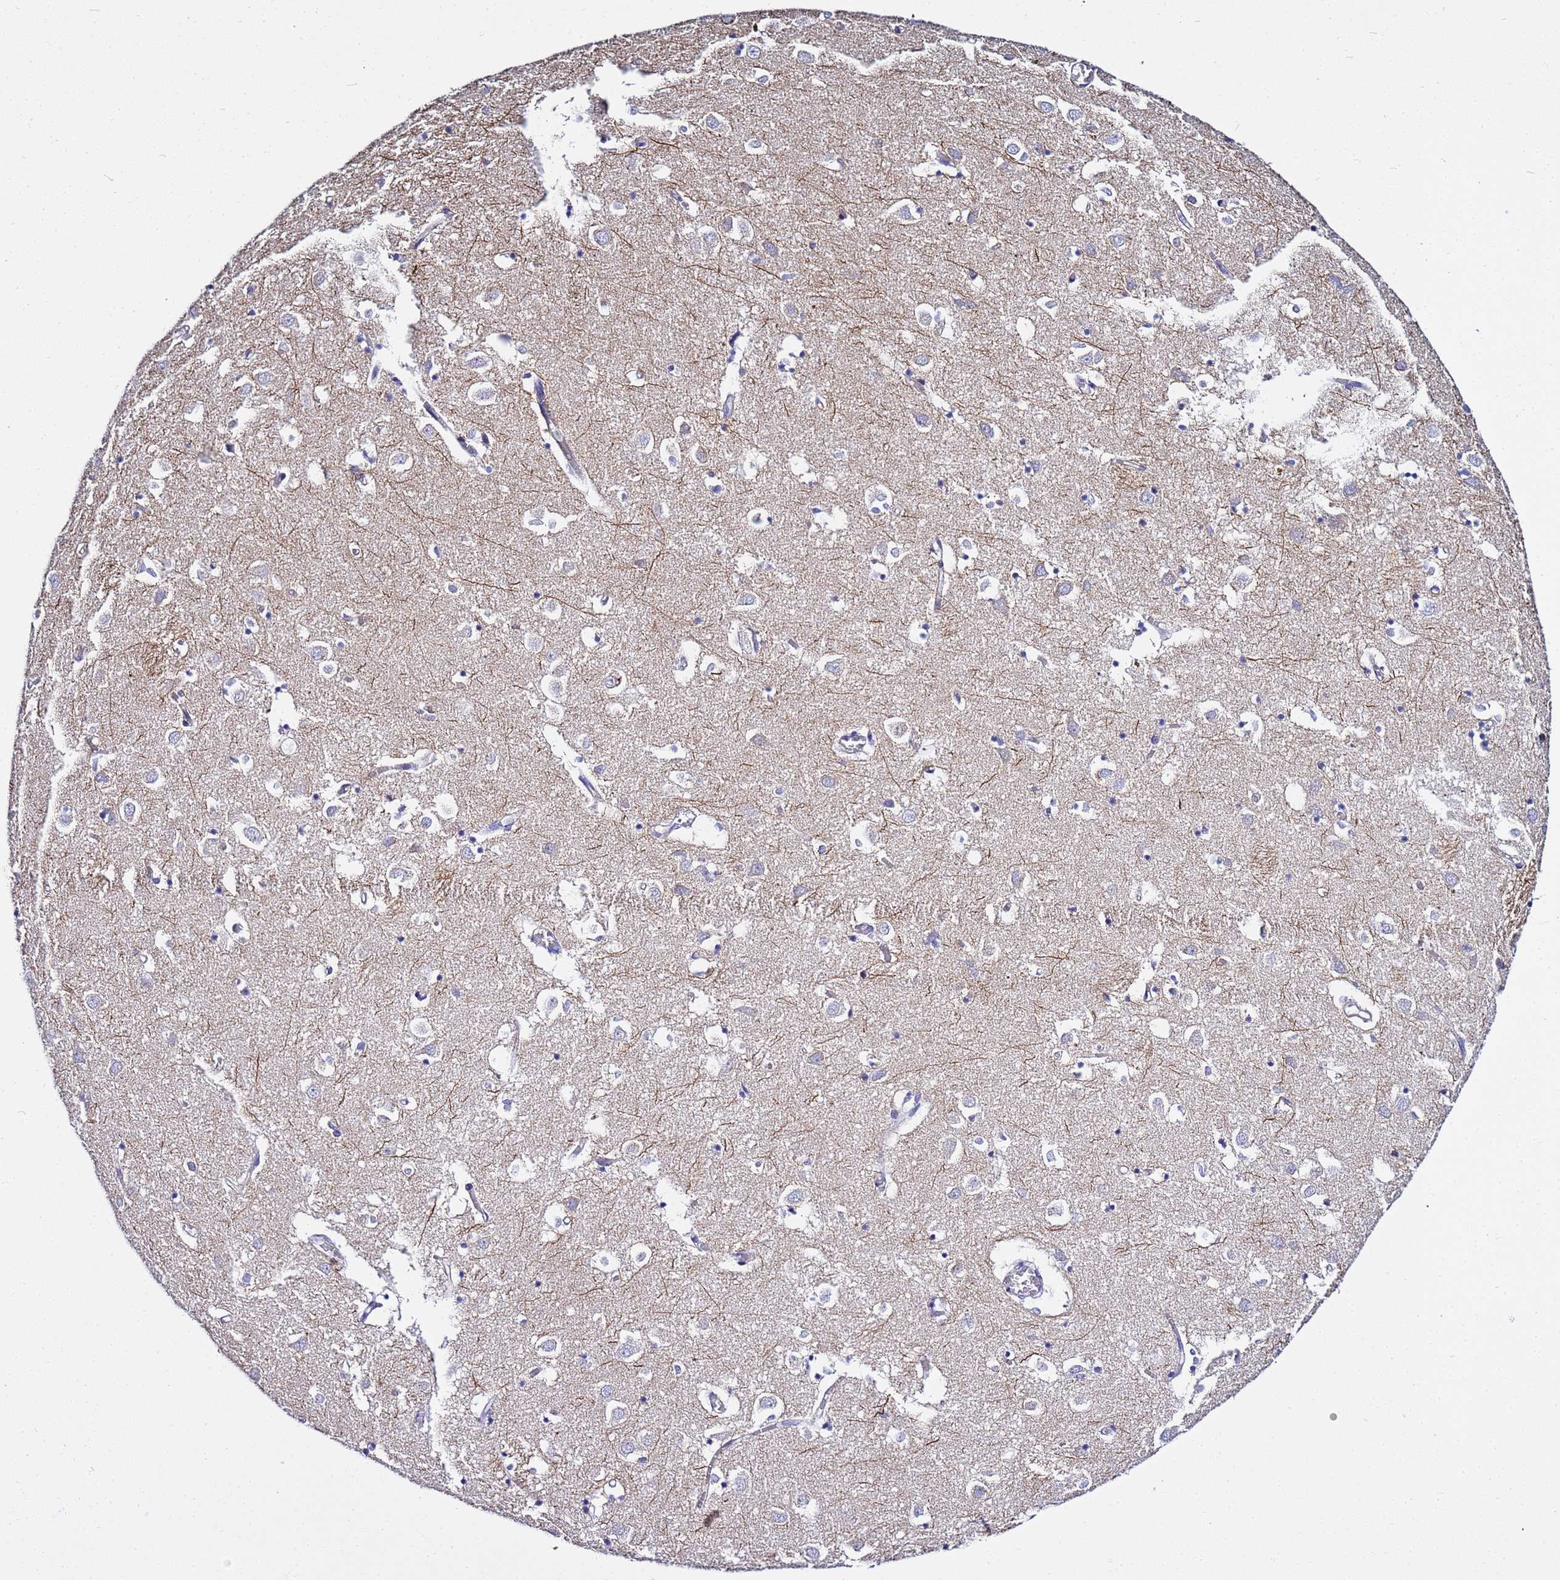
{"staining": {"intensity": "negative", "quantity": "none", "location": "none"}, "tissue": "caudate", "cell_type": "Glial cells", "image_type": "normal", "snomed": [{"axis": "morphology", "description": "Normal tissue, NOS"}, {"axis": "topography", "description": "Lateral ventricle wall"}], "caption": "The photomicrograph shows no staining of glial cells in benign caudate. The staining was performed using DAB to visualize the protein expression in brown, while the nuclei were stained in blue with hematoxylin (Magnification: 20x).", "gene": "USP18", "patient": {"sex": "male", "age": 70}}